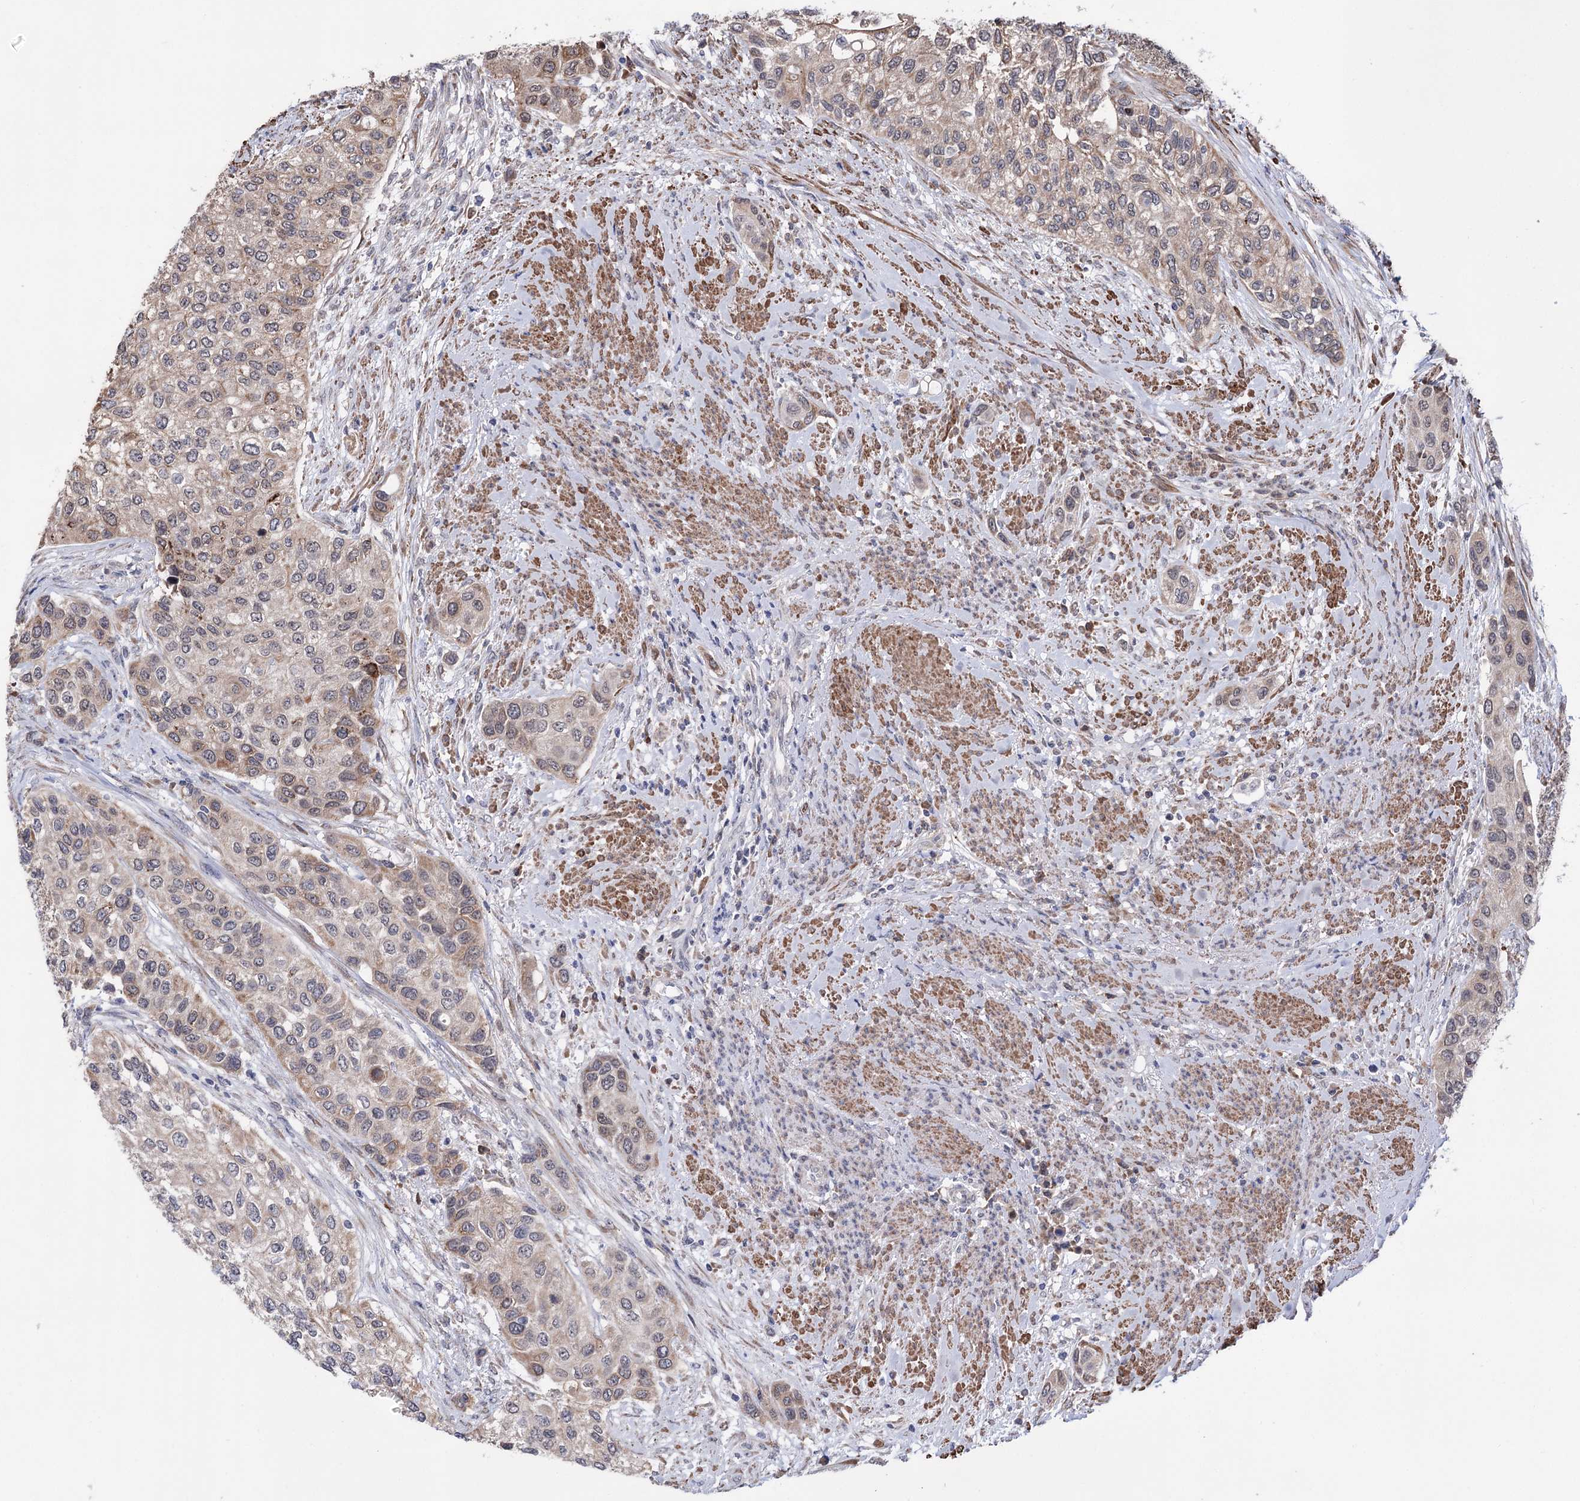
{"staining": {"intensity": "moderate", "quantity": "25%-75%", "location": "cytoplasmic/membranous"}, "tissue": "urothelial cancer", "cell_type": "Tumor cells", "image_type": "cancer", "snomed": [{"axis": "morphology", "description": "Normal tissue, NOS"}, {"axis": "morphology", "description": "Urothelial carcinoma, High grade"}, {"axis": "topography", "description": "Vascular tissue"}, {"axis": "topography", "description": "Urinary bladder"}], "caption": "Immunohistochemical staining of high-grade urothelial carcinoma demonstrates medium levels of moderate cytoplasmic/membranous protein positivity in about 25%-75% of tumor cells.", "gene": "PPRC1", "patient": {"sex": "female", "age": 56}}